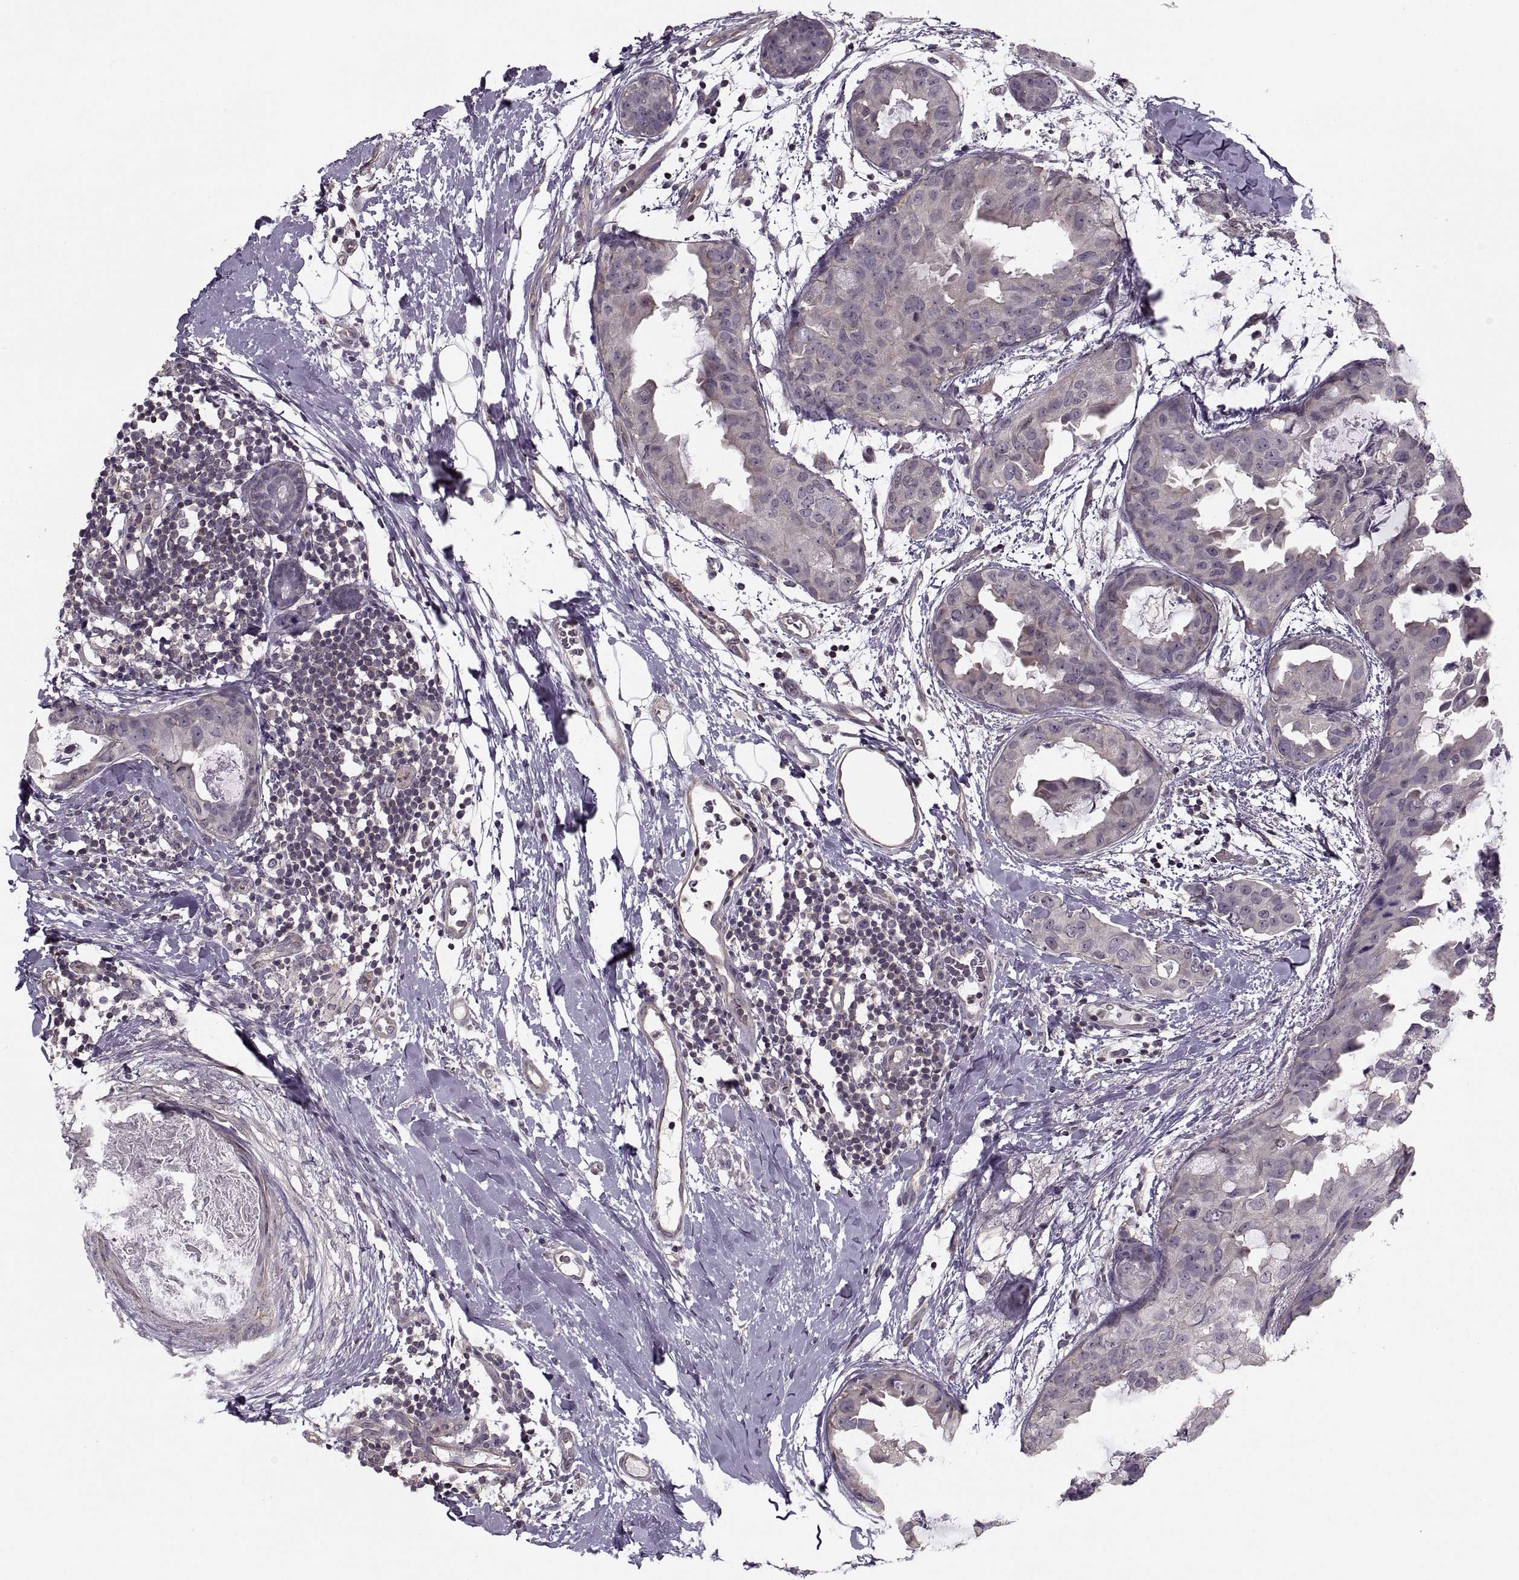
{"staining": {"intensity": "negative", "quantity": "none", "location": "none"}, "tissue": "breast cancer", "cell_type": "Tumor cells", "image_type": "cancer", "snomed": [{"axis": "morphology", "description": "Normal tissue, NOS"}, {"axis": "morphology", "description": "Duct carcinoma"}, {"axis": "topography", "description": "Breast"}], "caption": "Infiltrating ductal carcinoma (breast) was stained to show a protein in brown. There is no significant expression in tumor cells. (DAB (3,3'-diaminobenzidine) immunohistochemistry with hematoxylin counter stain).", "gene": "LUZP2", "patient": {"sex": "female", "age": 40}}